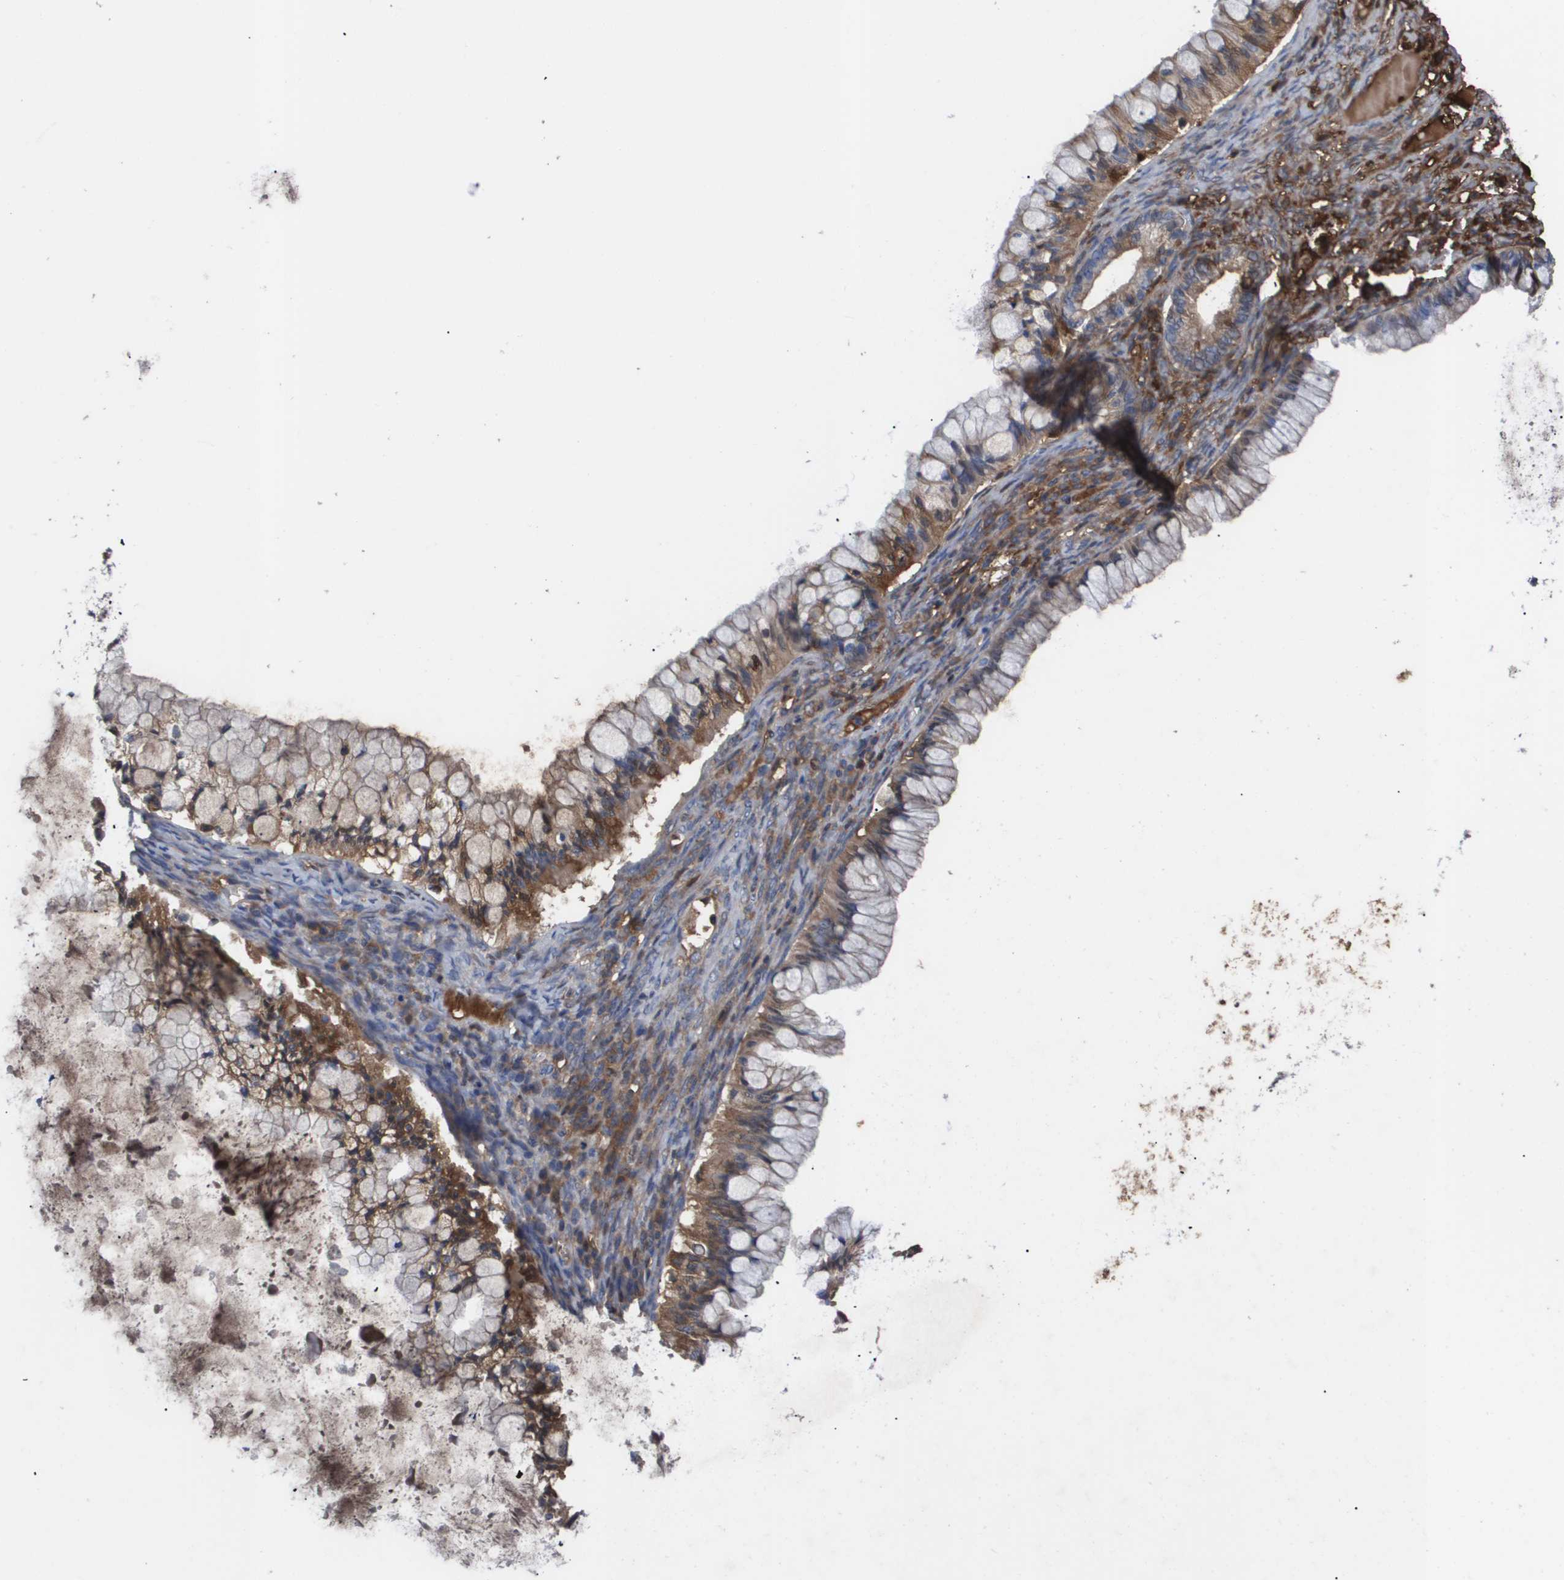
{"staining": {"intensity": "moderate", "quantity": ">75%", "location": "cytoplasmic/membranous"}, "tissue": "ovarian cancer", "cell_type": "Tumor cells", "image_type": "cancer", "snomed": [{"axis": "morphology", "description": "Cystadenocarcinoma, mucinous, NOS"}, {"axis": "topography", "description": "Ovary"}], "caption": "Ovarian cancer stained with a protein marker reveals moderate staining in tumor cells.", "gene": "SERPINA6", "patient": {"sex": "female", "age": 57}}